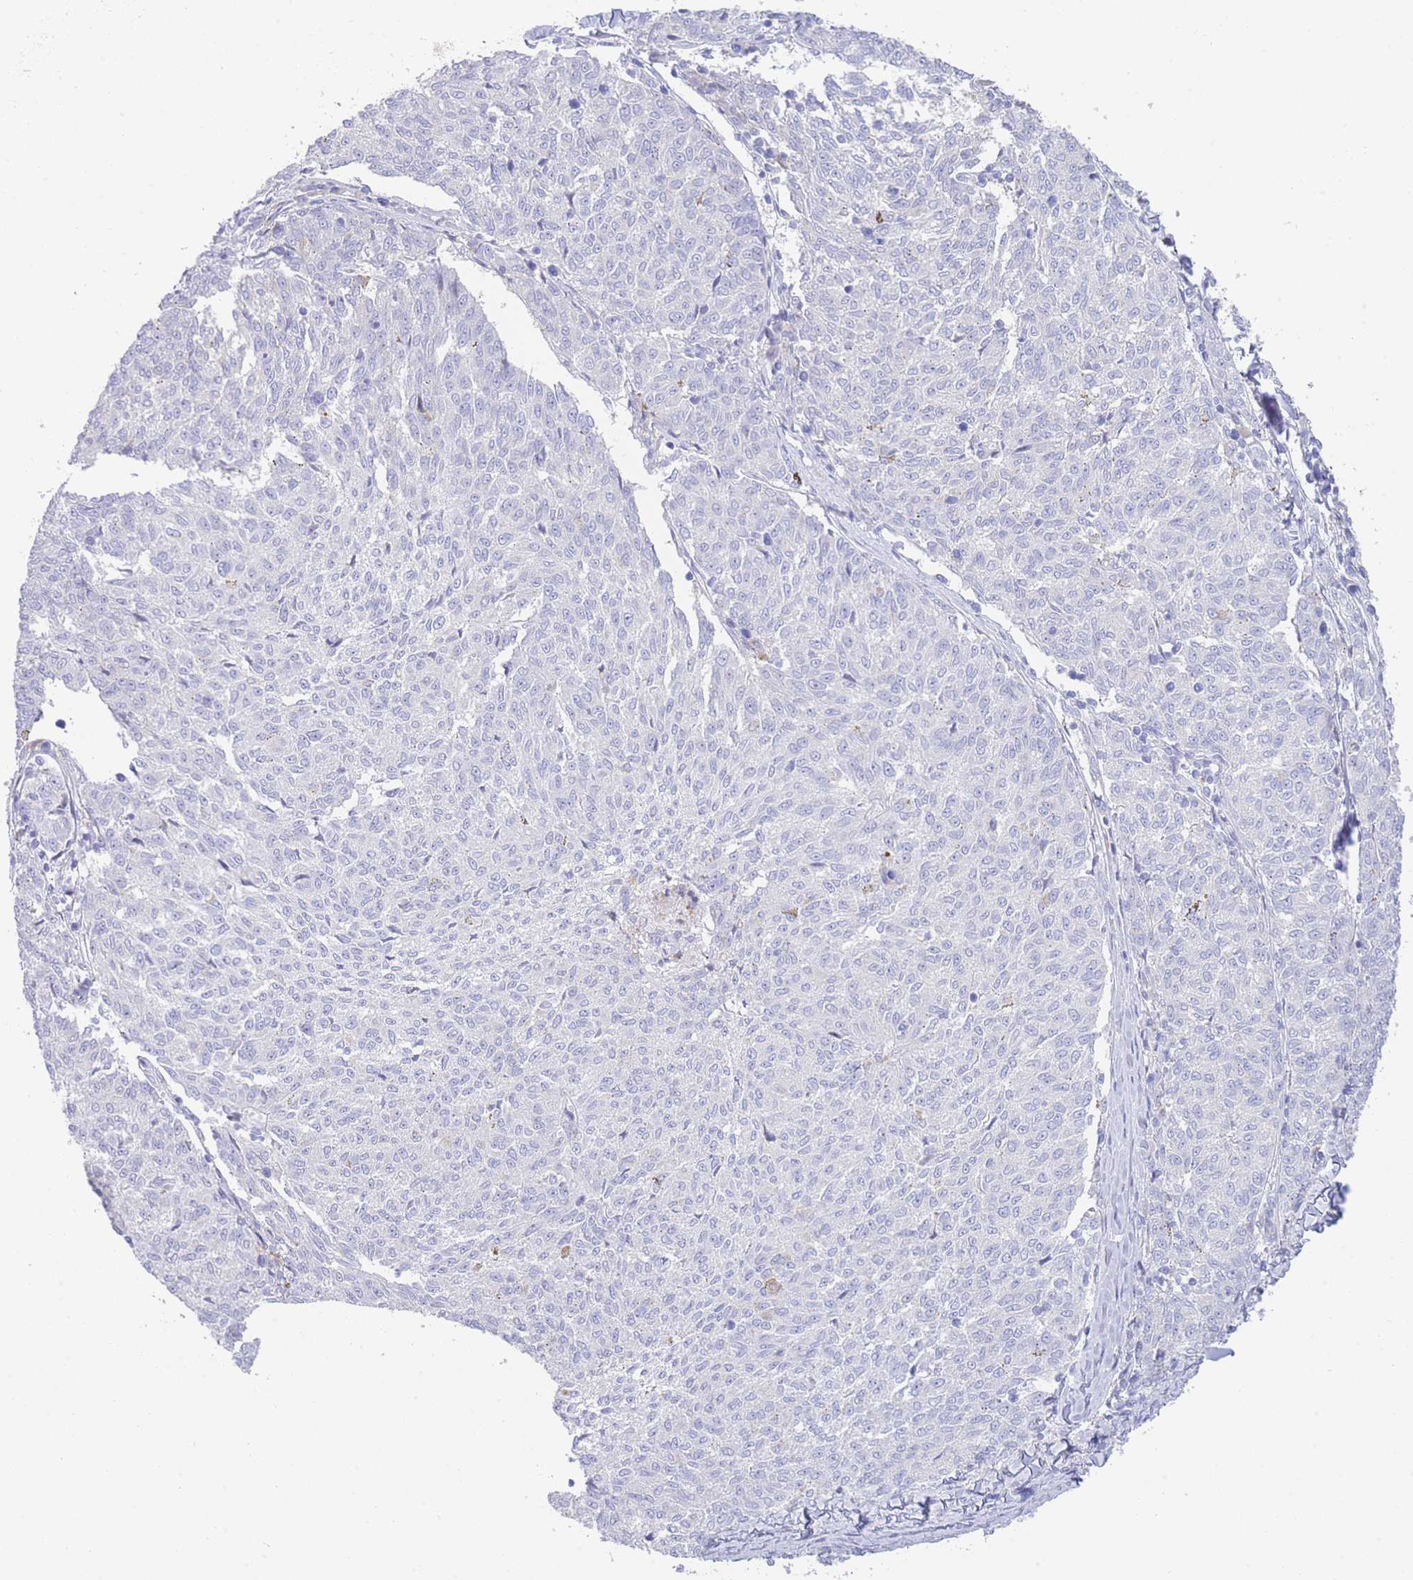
{"staining": {"intensity": "negative", "quantity": "none", "location": "none"}, "tissue": "melanoma", "cell_type": "Tumor cells", "image_type": "cancer", "snomed": [{"axis": "morphology", "description": "Malignant melanoma, NOS"}, {"axis": "topography", "description": "Skin"}], "caption": "DAB immunohistochemical staining of malignant melanoma reveals no significant positivity in tumor cells. (DAB (3,3'-diaminobenzidine) immunohistochemistry with hematoxylin counter stain).", "gene": "LRRC37A", "patient": {"sex": "female", "age": 72}}